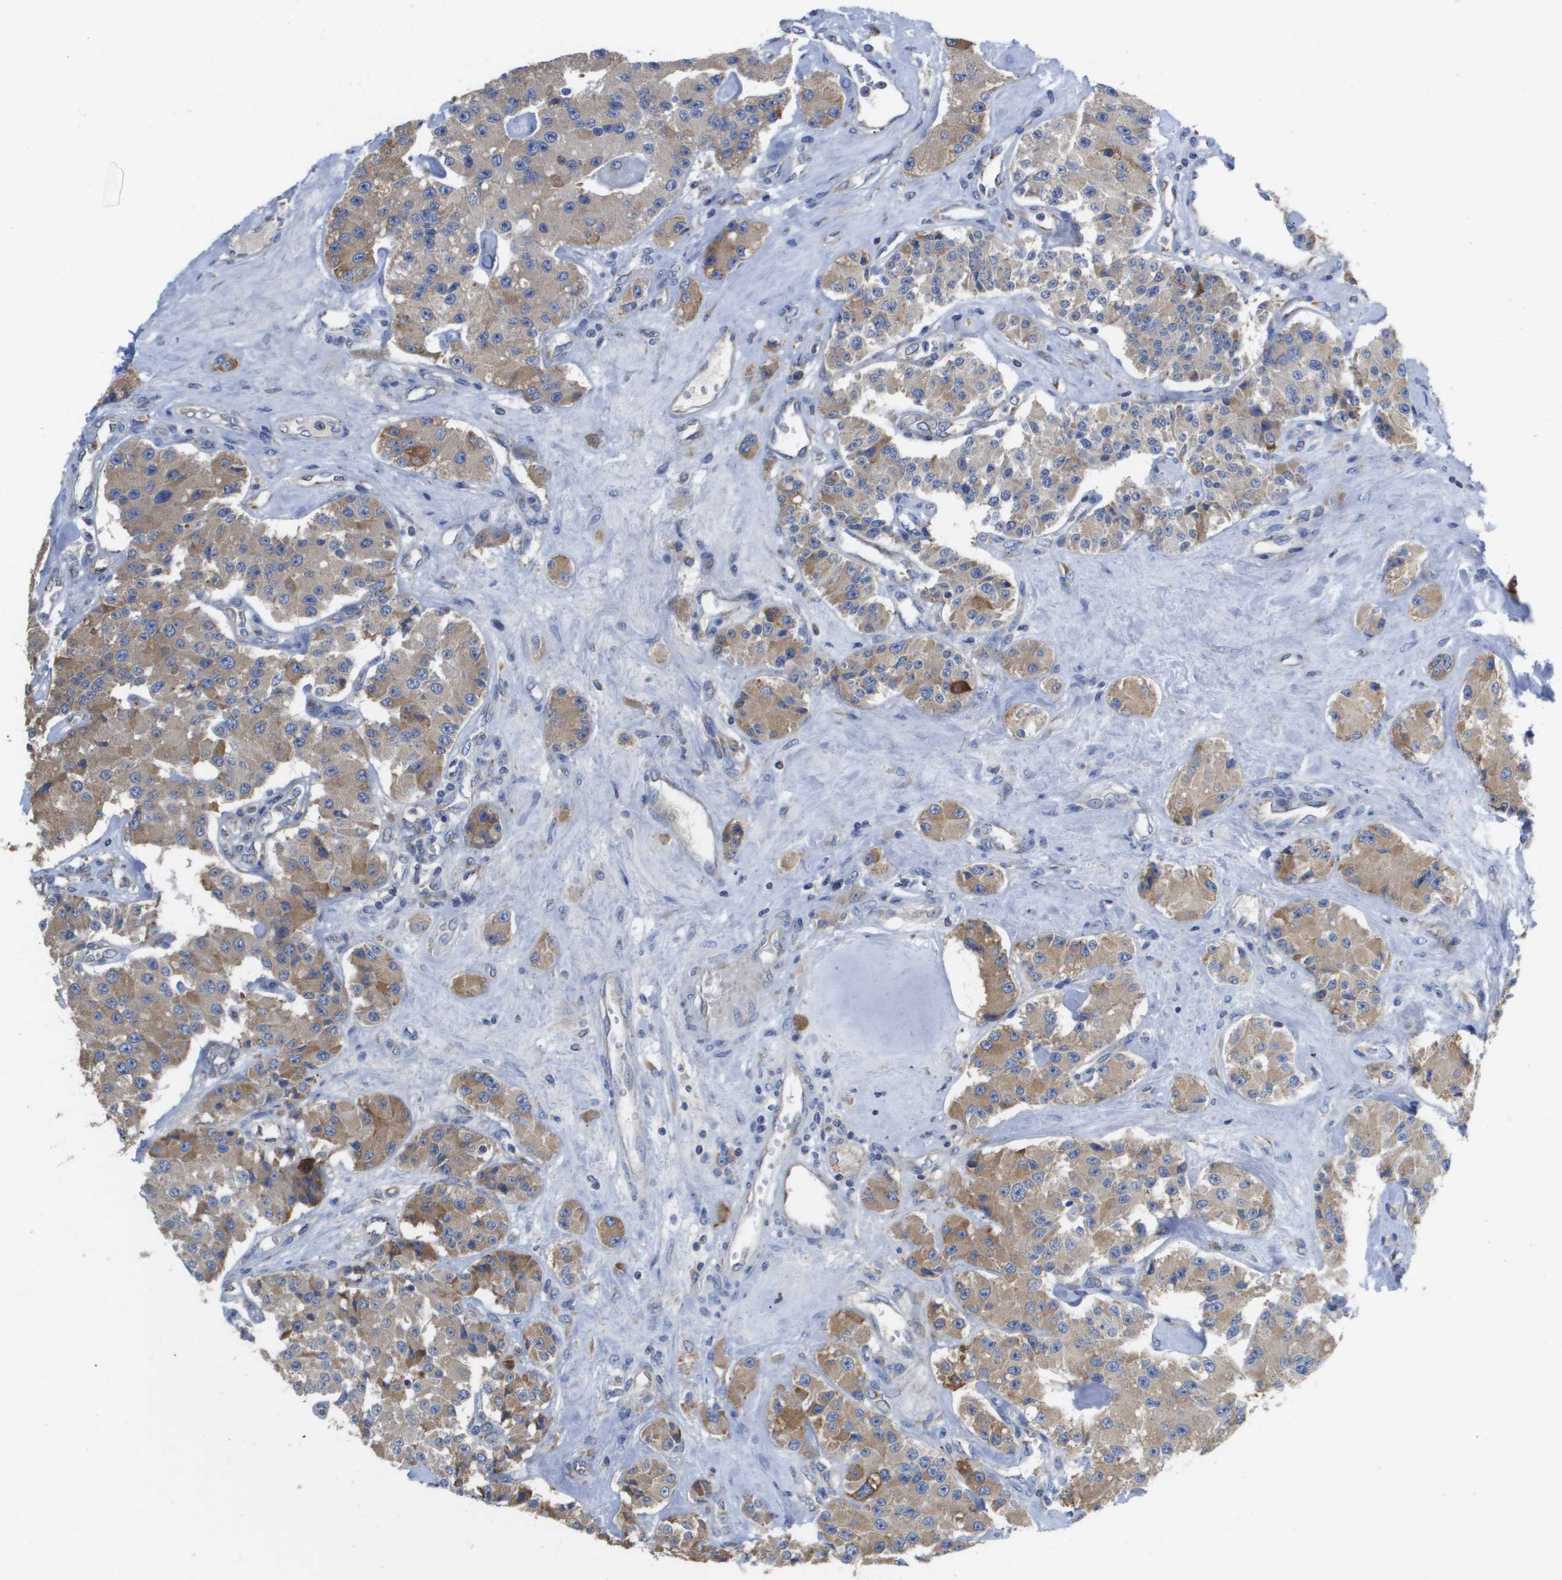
{"staining": {"intensity": "moderate", "quantity": ">75%", "location": "cytoplasmic/membranous"}, "tissue": "carcinoid", "cell_type": "Tumor cells", "image_type": "cancer", "snomed": [{"axis": "morphology", "description": "Carcinoid, malignant, NOS"}, {"axis": "topography", "description": "Pancreas"}], "caption": "This photomicrograph exhibits immunohistochemistry (IHC) staining of human carcinoid (malignant), with medium moderate cytoplasmic/membranous staining in approximately >75% of tumor cells.", "gene": "SDR42E1", "patient": {"sex": "male", "age": 41}}